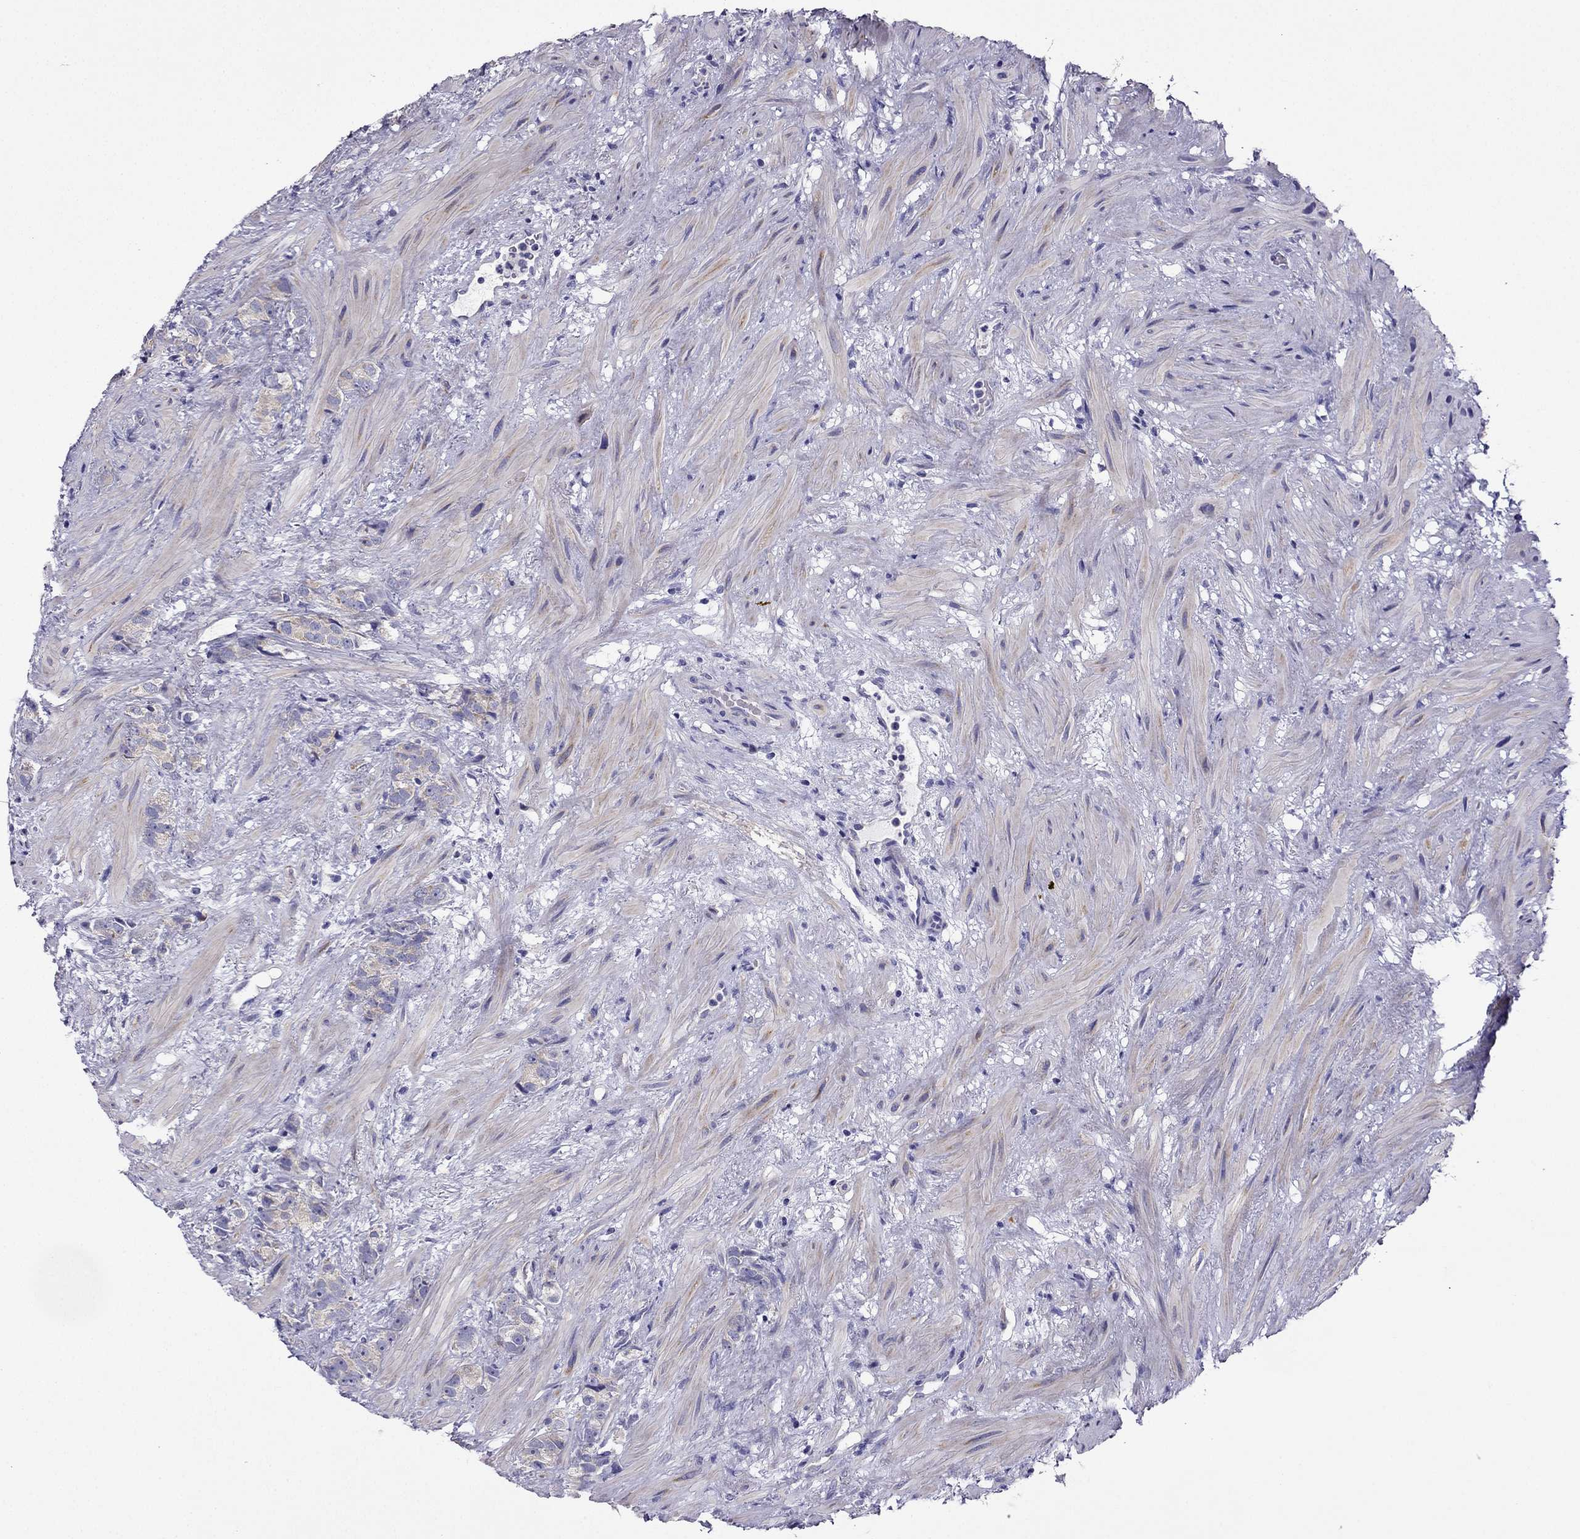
{"staining": {"intensity": "negative", "quantity": "none", "location": "none"}, "tissue": "prostate cancer", "cell_type": "Tumor cells", "image_type": "cancer", "snomed": [{"axis": "morphology", "description": "Adenocarcinoma, High grade"}, {"axis": "topography", "description": "Prostate"}], "caption": "Immunohistochemistry (IHC) histopathology image of neoplastic tissue: human prostate cancer (adenocarcinoma (high-grade)) stained with DAB (3,3'-diaminobenzidine) shows no significant protein staining in tumor cells. The staining is performed using DAB brown chromogen with nuclei counter-stained in using hematoxylin.", "gene": "KIF5A", "patient": {"sex": "male", "age": 90}}